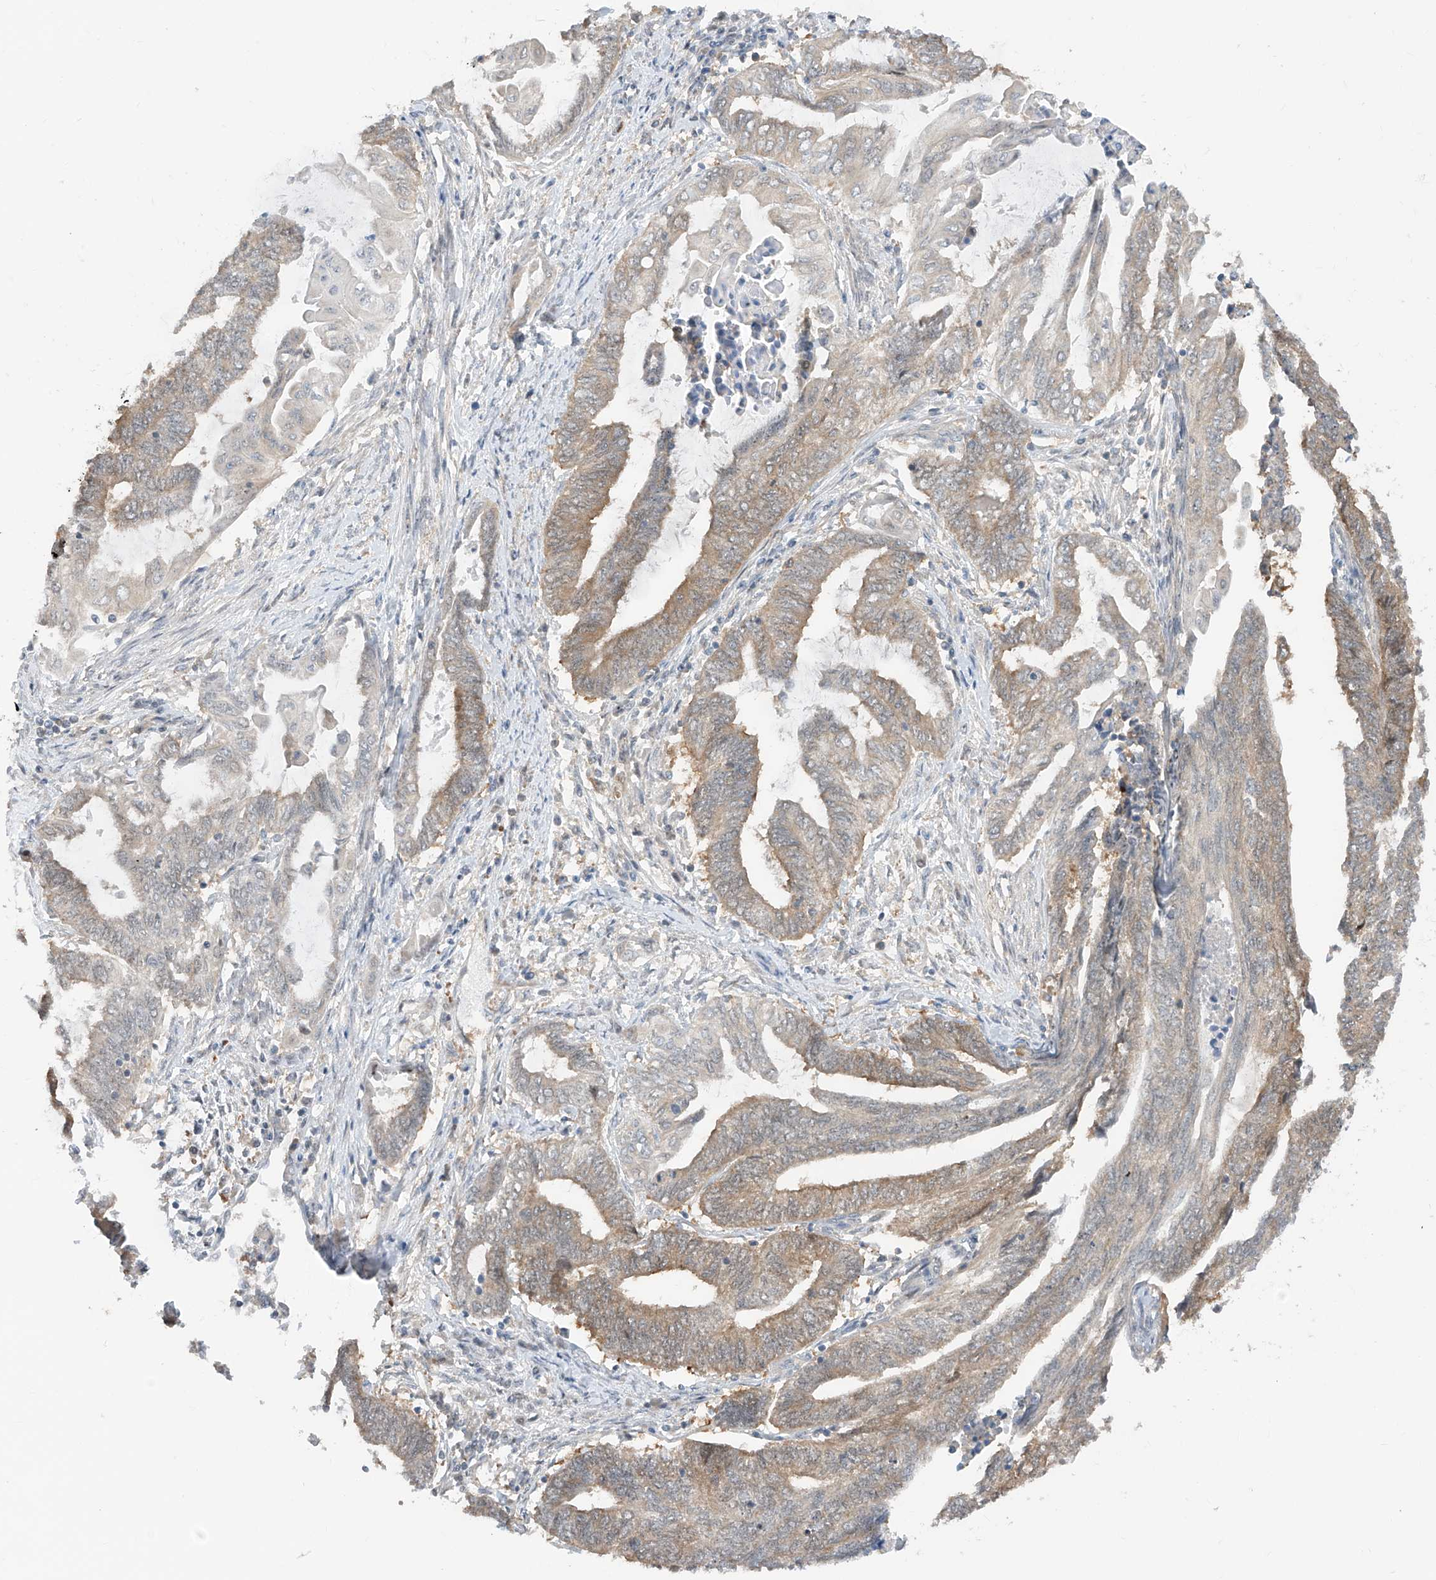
{"staining": {"intensity": "weak", "quantity": ">75%", "location": "cytoplasmic/membranous"}, "tissue": "endometrial cancer", "cell_type": "Tumor cells", "image_type": "cancer", "snomed": [{"axis": "morphology", "description": "Adenocarcinoma, NOS"}, {"axis": "topography", "description": "Uterus"}, {"axis": "topography", "description": "Endometrium"}], "caption": "Endometrial cancer (adenocarcinoma) stained with DAB (3,3'-diaminobenzidine) IHC demonstrates low levels of weak cytoplasmic/membranous positivity in about >75% of tumor cells.", "gene": "TTC38", "patient": {"sex": "female", "age": 70}}